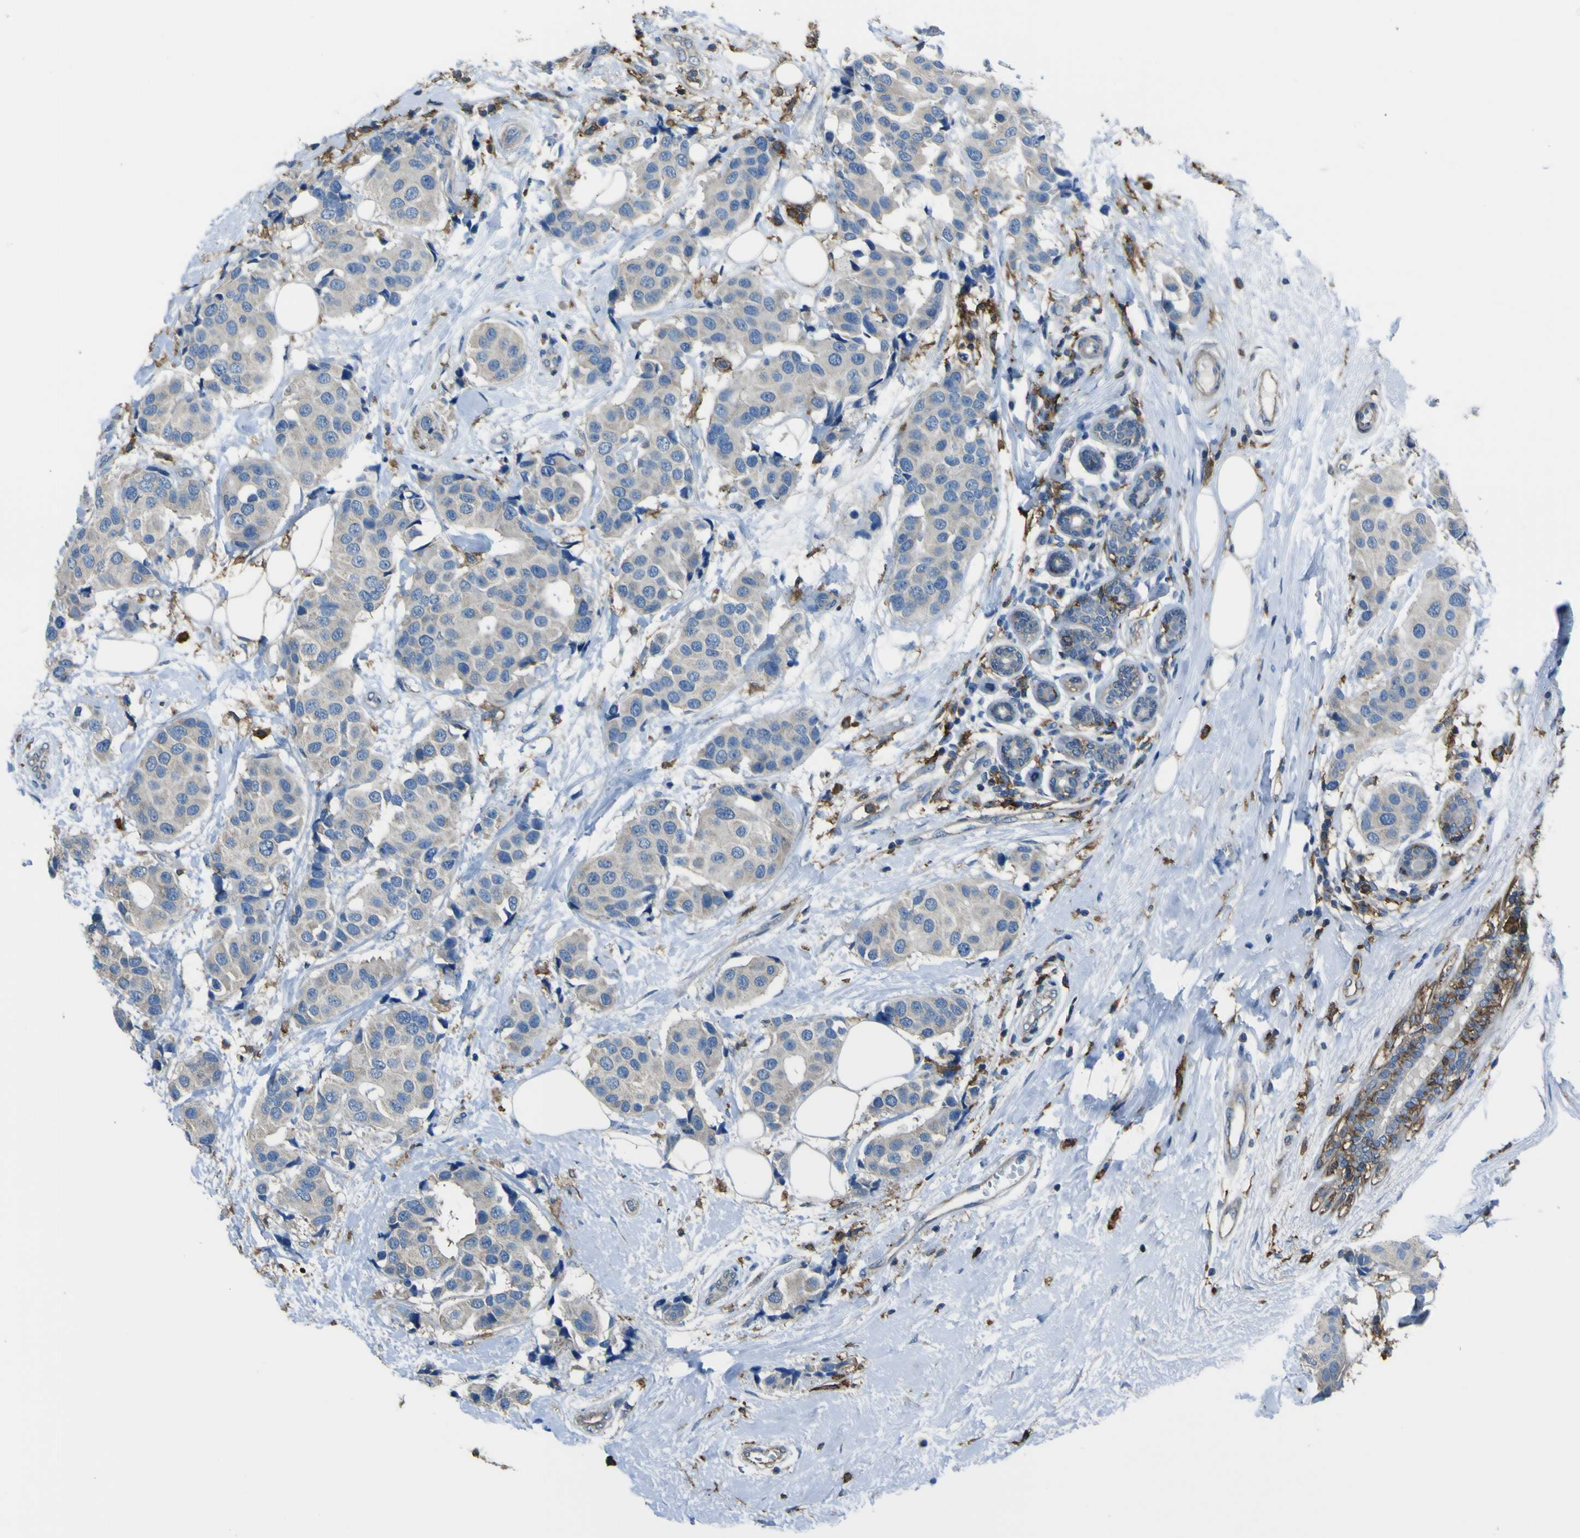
{"staining": {"intensity": "weak", "quantity": "<25%", "location": "cytoplasmic/membranous"}, "tissue": "breast cancer", "cell_type": "Tumor cells", "image_type": "cancer", "snomed": [{"axis": "morphology", "description": "Normal tissue, NOS"}, {"axis": "morphology", "description": "Duct carcinoma"}, {"axis": "topography", "description": "Breast"}], "caption": "DAB (3,3'-diaminobenzidine) immunohistochemical staining of human intraductal carcinoma (breast) demonstrates no significant expression in tumor cells. (Brightfield microscopy of DAB (3,3'-diaminobenzidine) IHC at high magnification).", "gene": "LAIR1", "patient": {"sex": "female", "age": 39}}